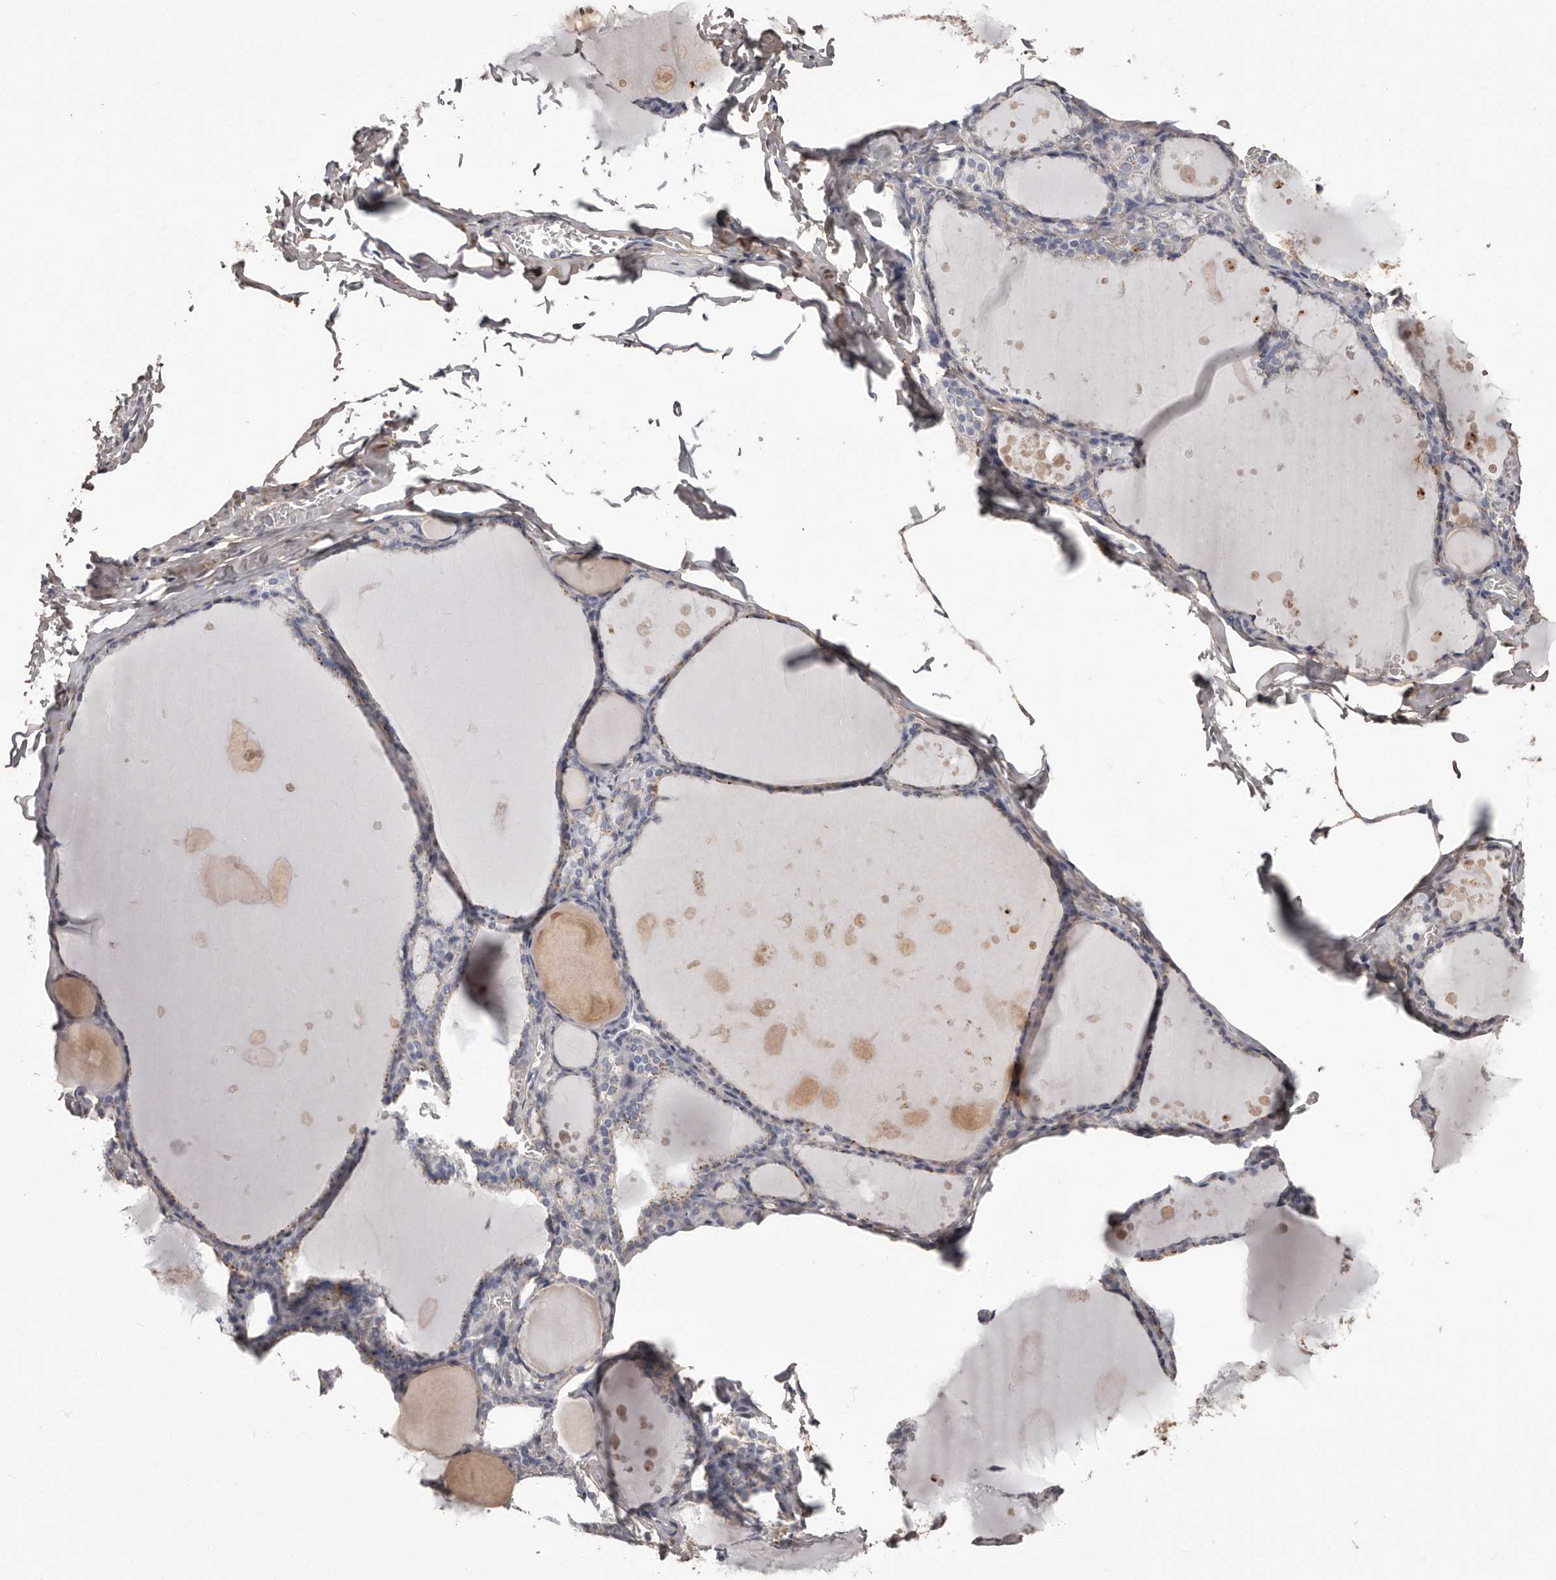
{"staining": {"intensity": "negative", "quantity": "none", "location": "none"}, "tissue": "thyroid gland", "cell_type": "Glandular cells", "image_type": "normal", "snomed": [{"axis": "morphology", "description": "Normal tissue, NOS"}, {"axis": "topography", "description": "Thyroid gland"}], "caption": "Thyroid gland was stained to show a protein in brown. There is no significant expression in glandular cells. (DAB (3,3'-diaminobenzidine) immunohistochemistry visualized using brightfield microscopy, high magnification).", "gene": "COL6A1", "patient": {"sex": "male", "age": 56}}